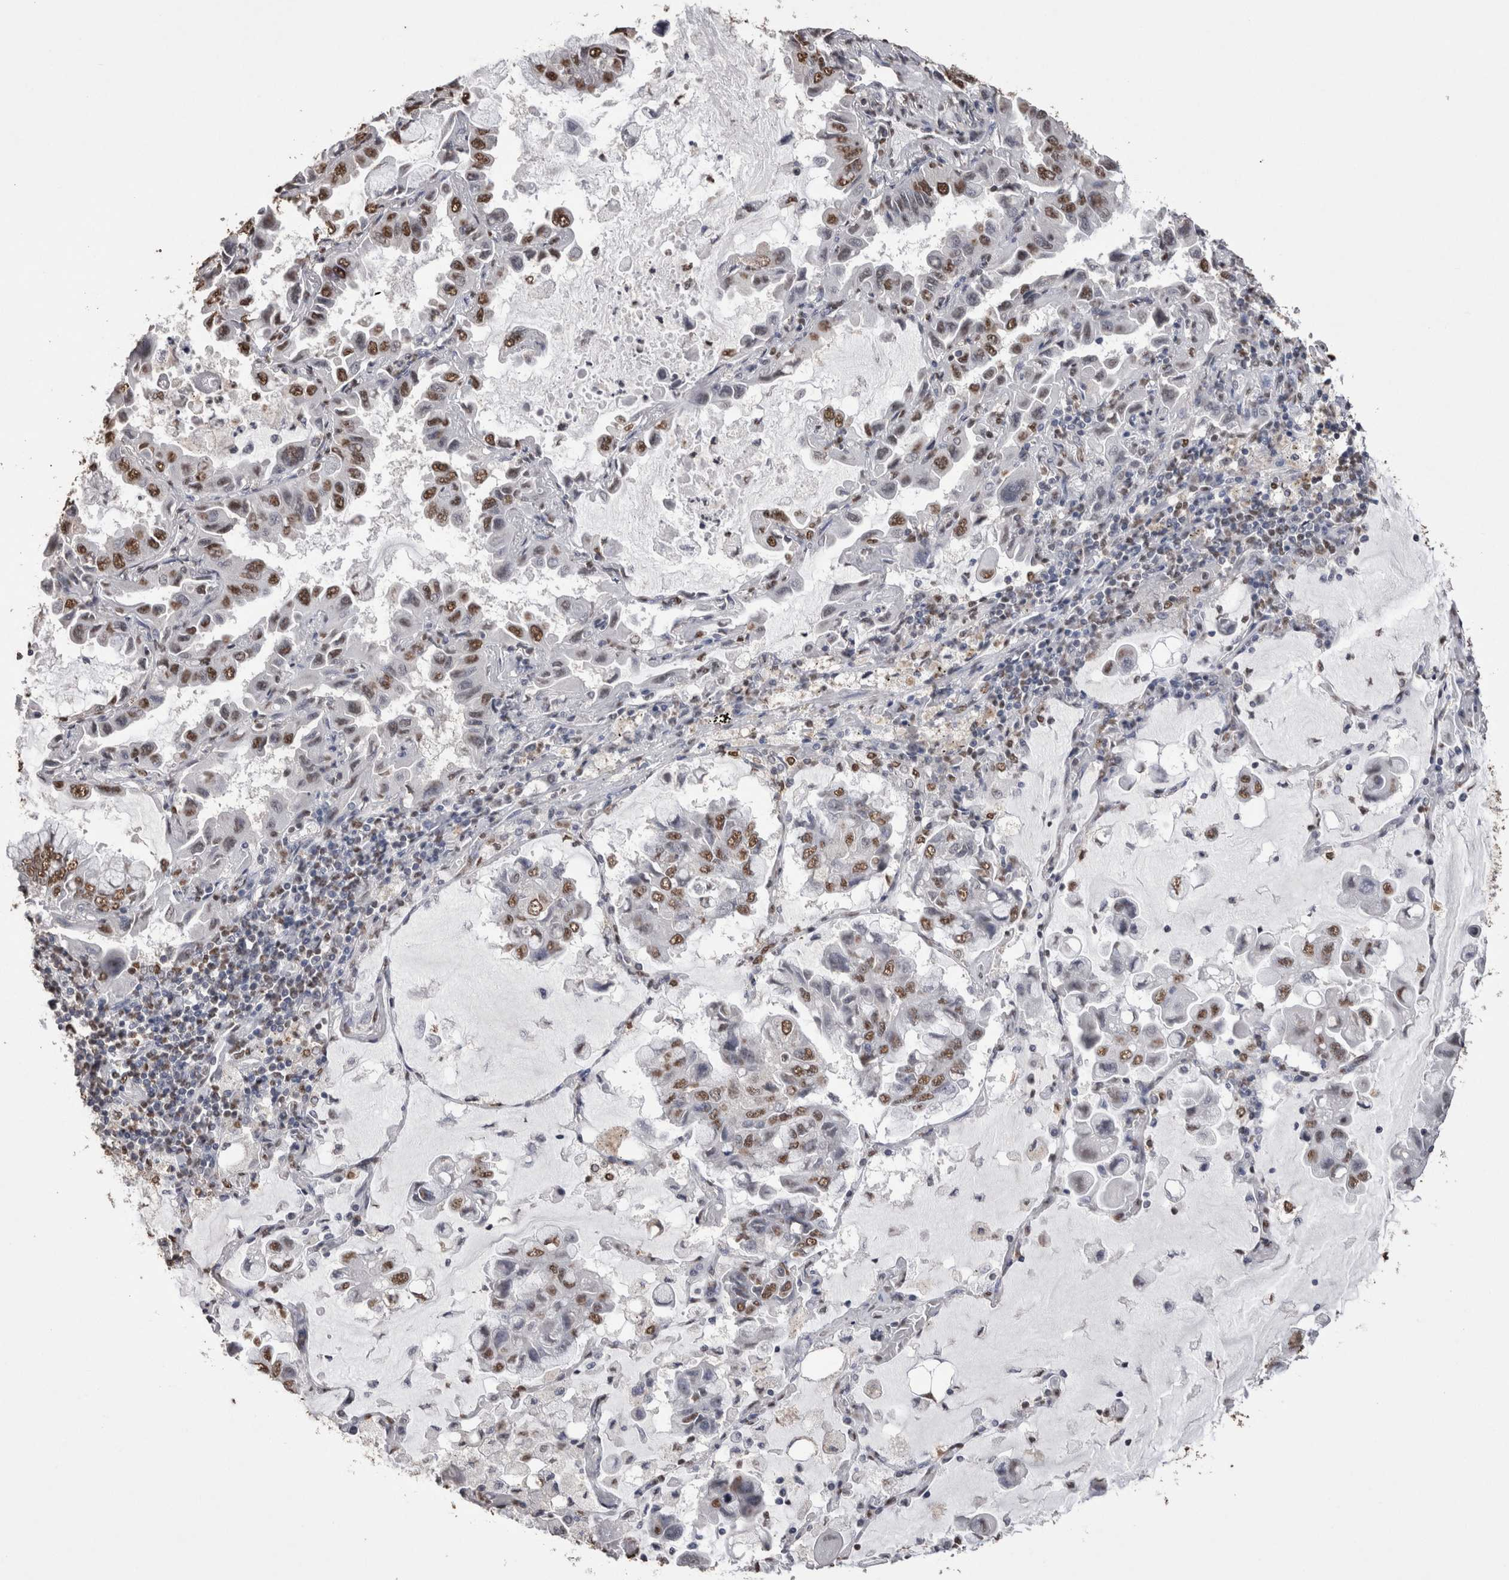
{"staining": {"intensity": "moderate", "quantity": ">75%", "location": "nuclear"}, "tissue": "lung cancer", "cell_type": "Tumor cells", "image_type": "cancer", "snomed": [{"axis": "morphology", "description": "Adenocarcinoma, NOS"}, {"axis": "topography", "description": "Lung"}], "caption": "This is a histology image of immunohistochemistry staining of lung cancer (adenocarcinoma), which shows moderate expression in the nuclear of tumor cells.", "gene": "NTHL1", "patient": {"sex": "male", "age": 64}}